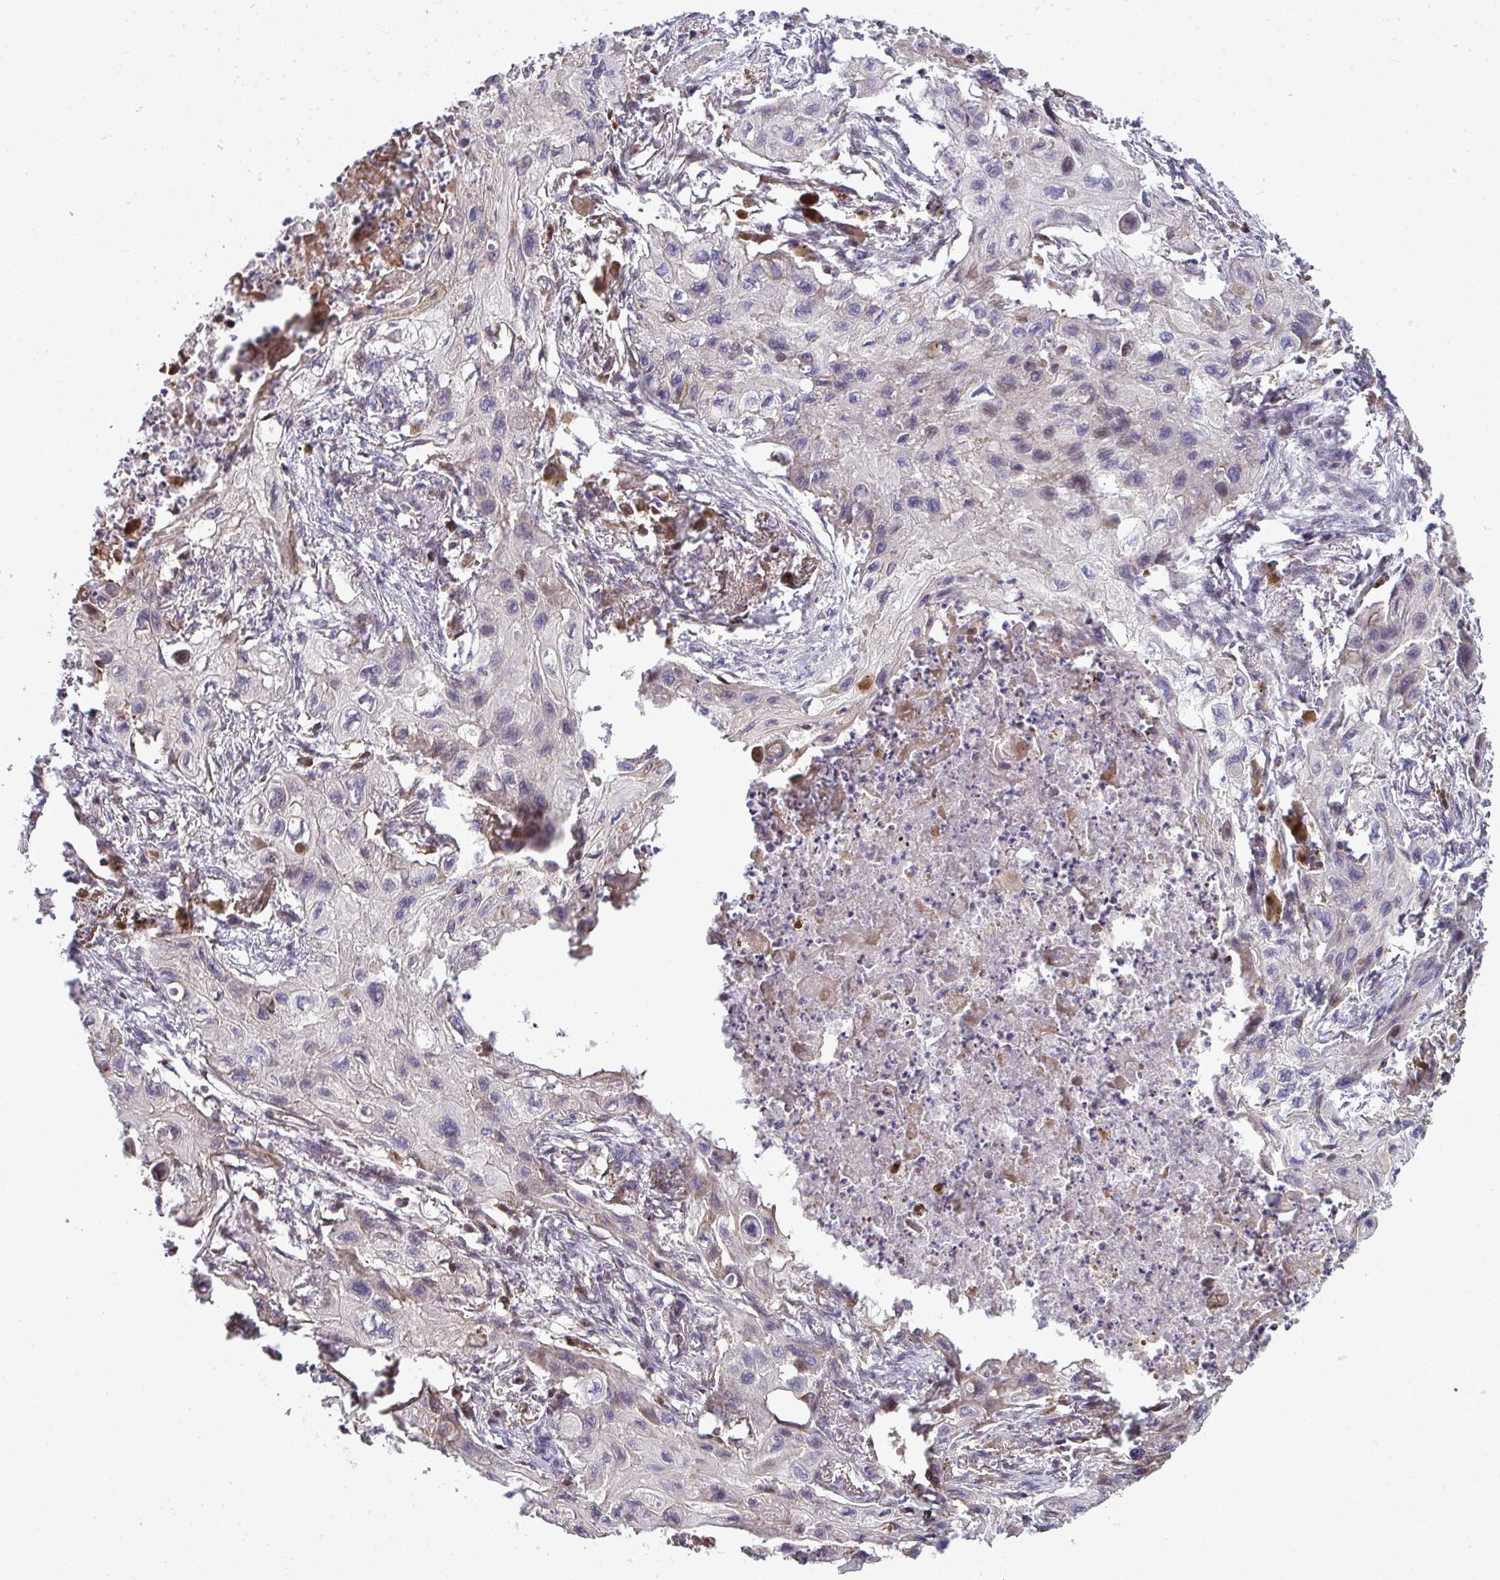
{"staining": {"intensity": "weak", "quantity": "25%-75%", "location": "cytoplasmic/membranous"}, "tissue": "lung cancer", "cell_type": "Tumor cells", "image_type": "cancer", "snomed": [{"axis": "morphology", "description": "Squamous cell carcinoma, NOS"}, {"axis": "topography", "description": "Lung"}], "caption": "Immunohistochemistry (IHC) photomicrograph of neoplastic tissue: human lung squamous cell carcinoma stained using immunohistochemistry reveals low levels of weak protein expression localized specifically in the cytoplasmic/membranous of tumor cells, appearing as a cytoplasmic/membranous brown color.", "gene": "ZSCAN9", "patient": {"sex": "male", "age": 71}}